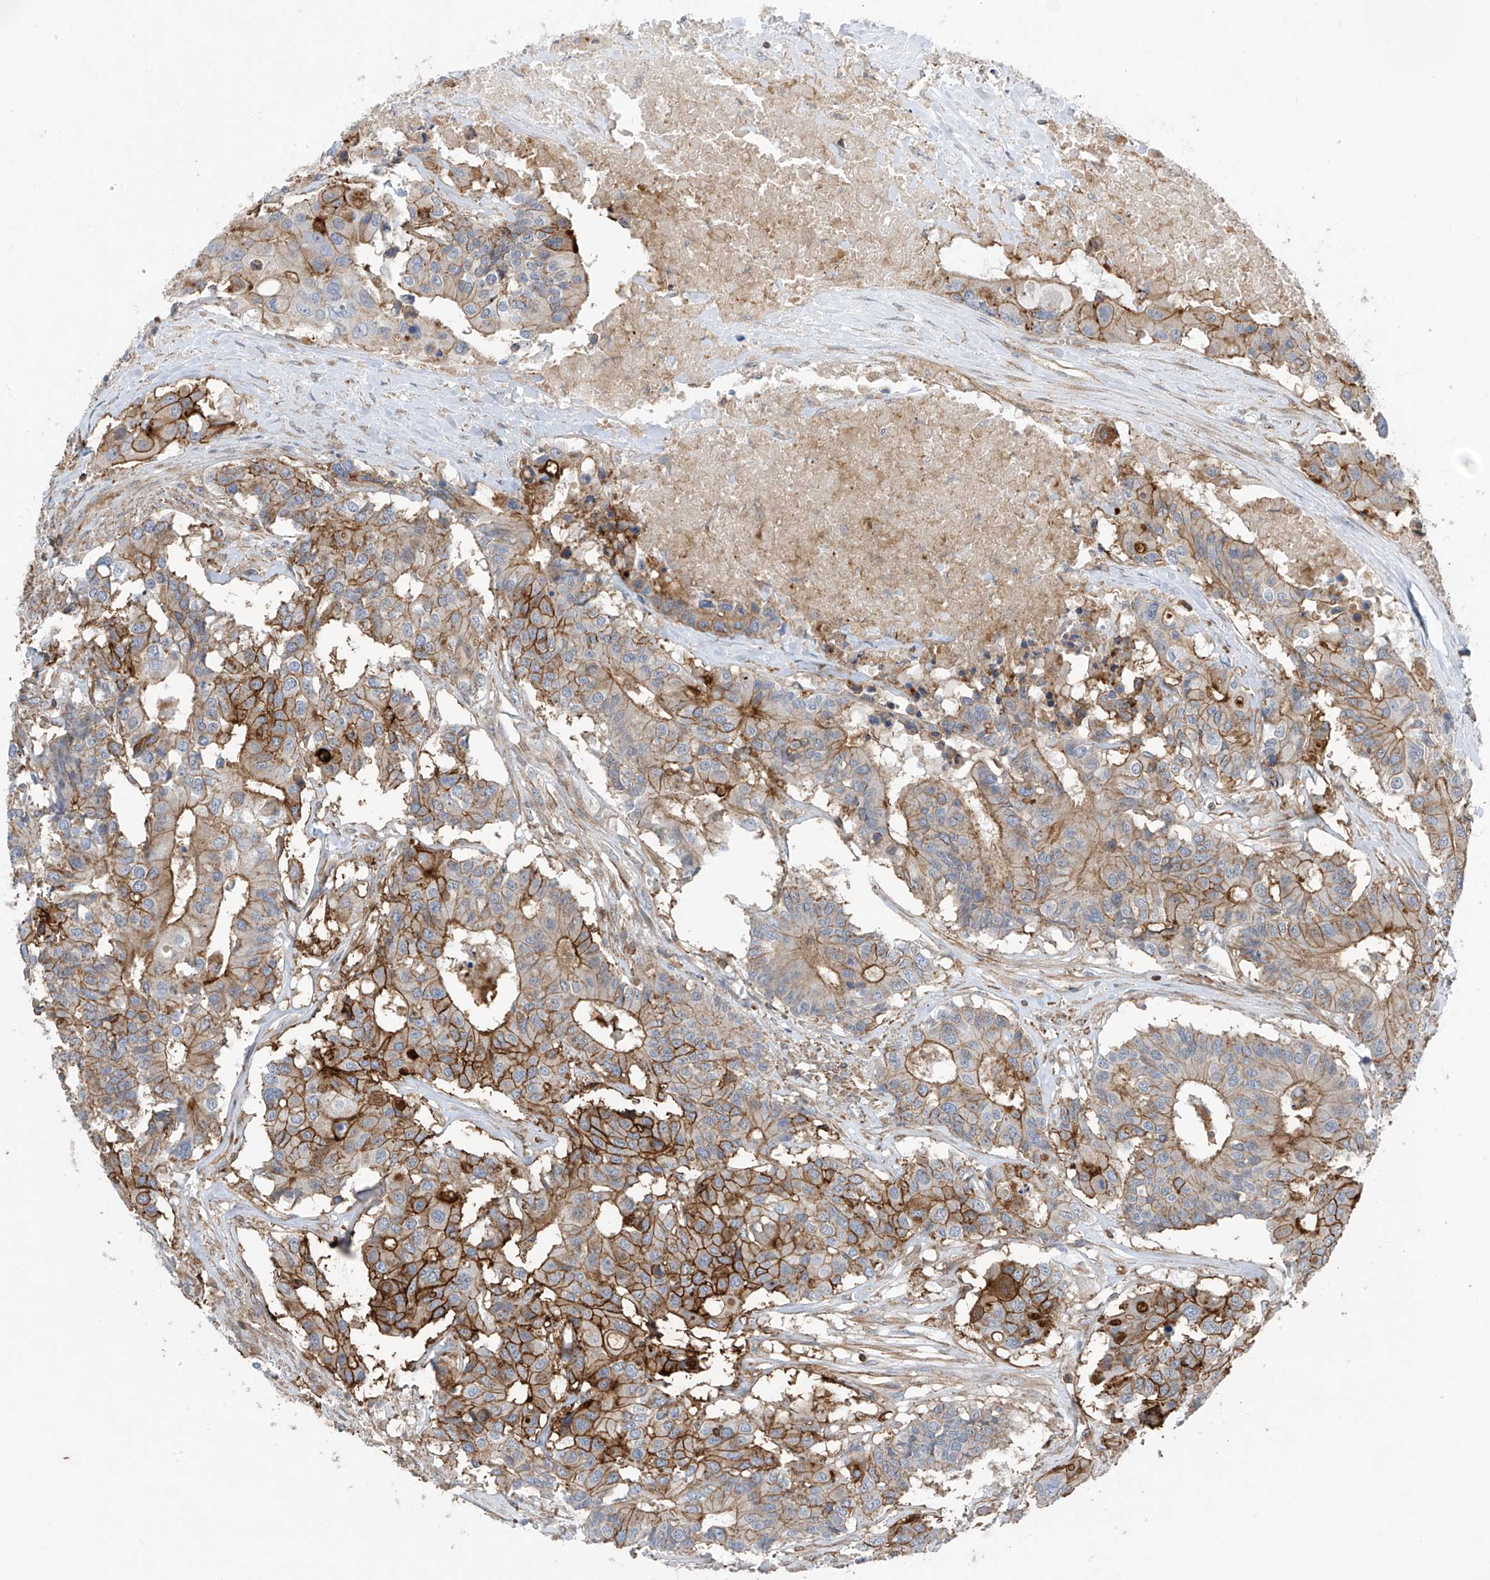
{"staining": {"intensity": "moderate", "quantity": ">75%", "location": "cytoplasmic/membranous"}, "tissue": "colorectal cancer", "cell_type": "Tumor cells", "image_type": "cancer", "snomed": [{"axis": "morphology", "description": "Adenocarcinoma, NOS"}, {"axis": "topography", "description": "Colon"}], "caption": "DAB immunohistochemical staining of colorectal adenocarcinoma exhibits moderate cytoplasmic/membranous protein staining in about >75% of tumor cells. The staining is performed using DAB brown chromogen to label protein expression. The nuclei are counter-stained blue using hematoxylin.", "gene": "SLC1A5", "patient": {"sex": "male", "age": 77}}